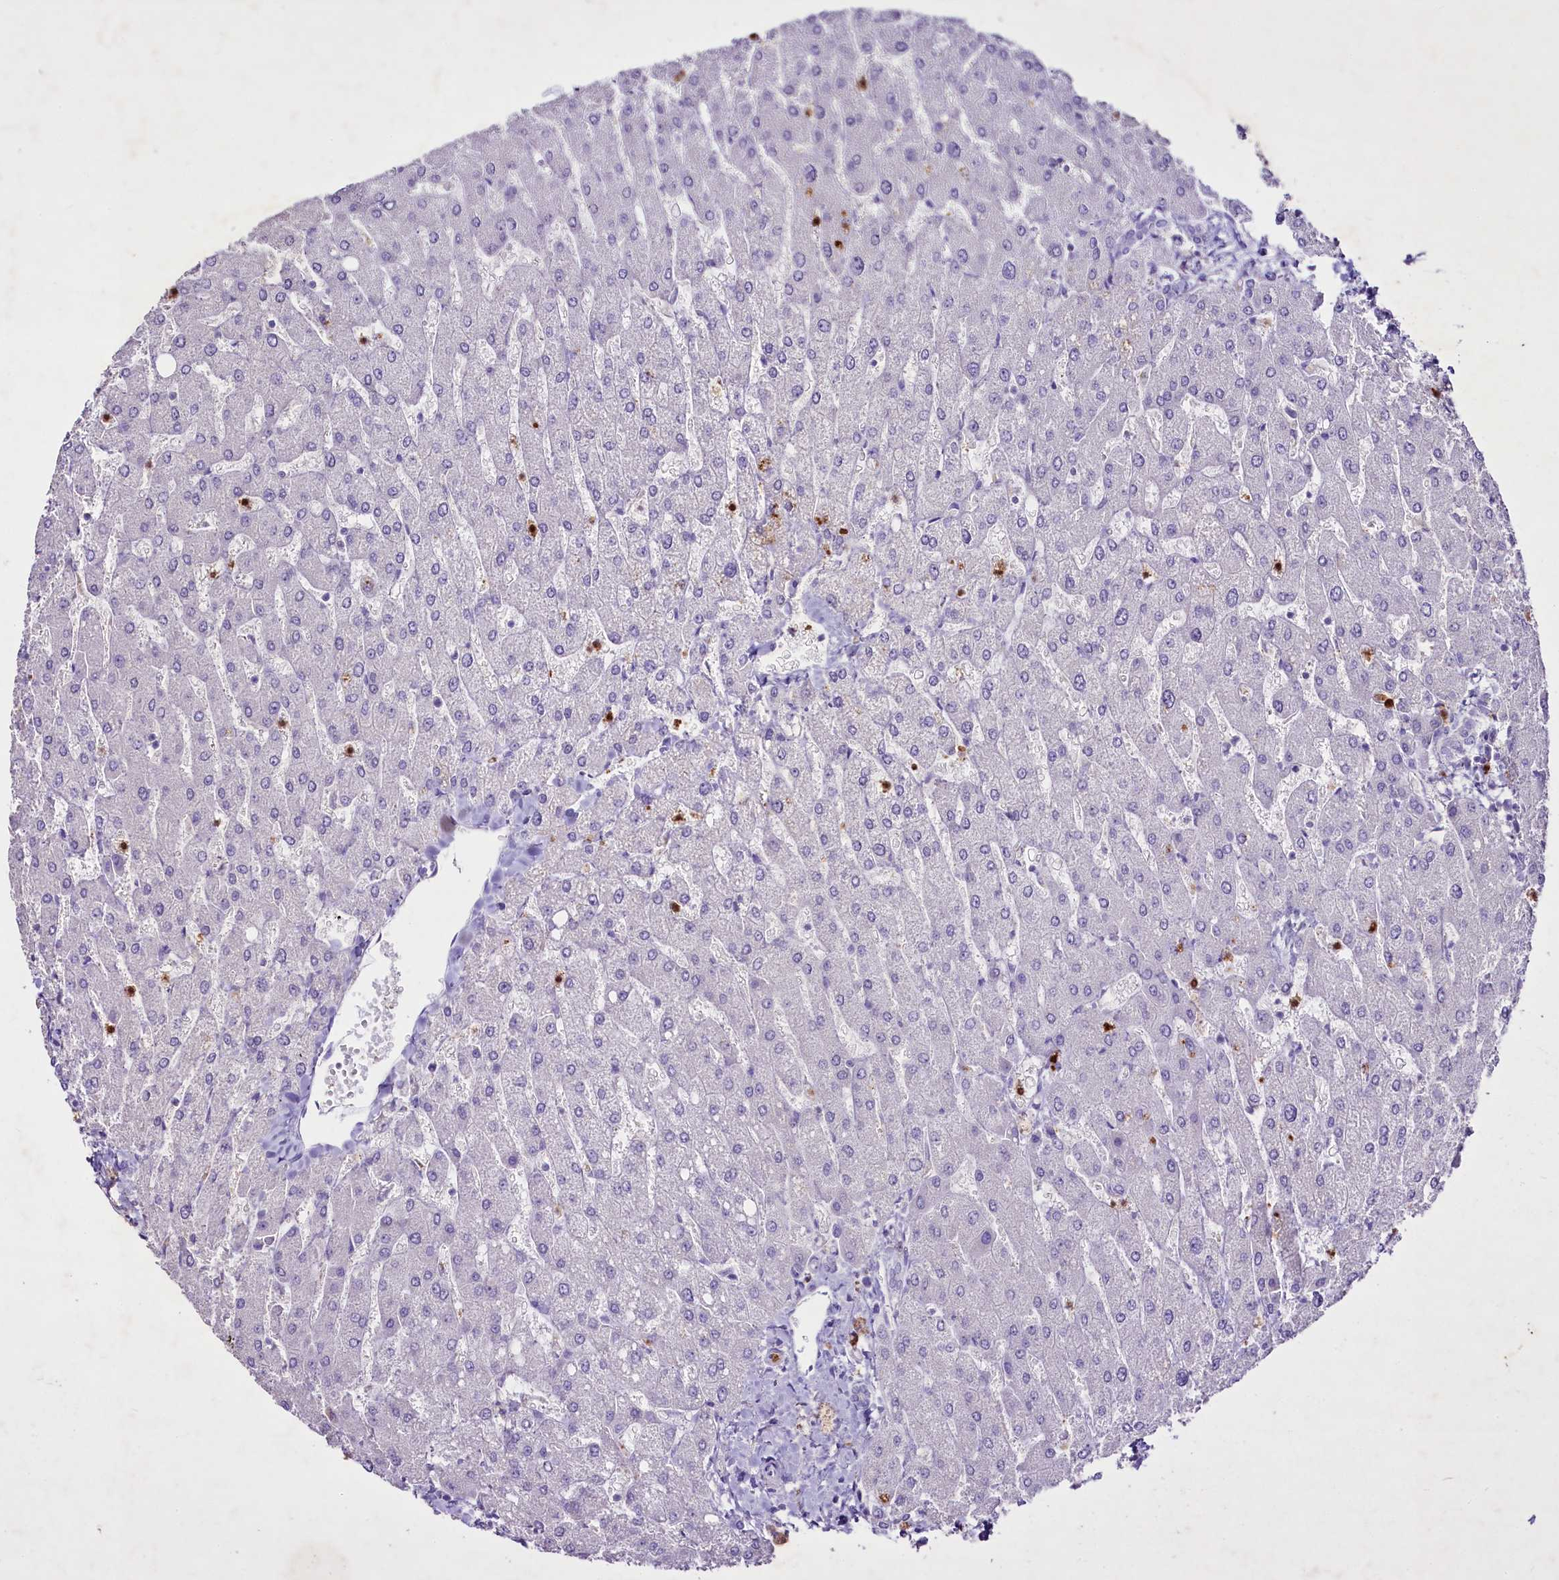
{"staining": {"intensity": "negative", "quantity": "none", "location": "none"}, "tissue": "liver", "cell_type": "Cholangiocytes", "image_type": "normal", "snomed": [{"axis": "morphology", "description": "Normal tissue, NOS"}, {"axis": "topography", "description": "Liver"}], "caption": "The image demonstrates no significant expression in cholangiocytes of liver.", "gene": "FAM209B", "patient": {"sex": "male", "age": 55}}